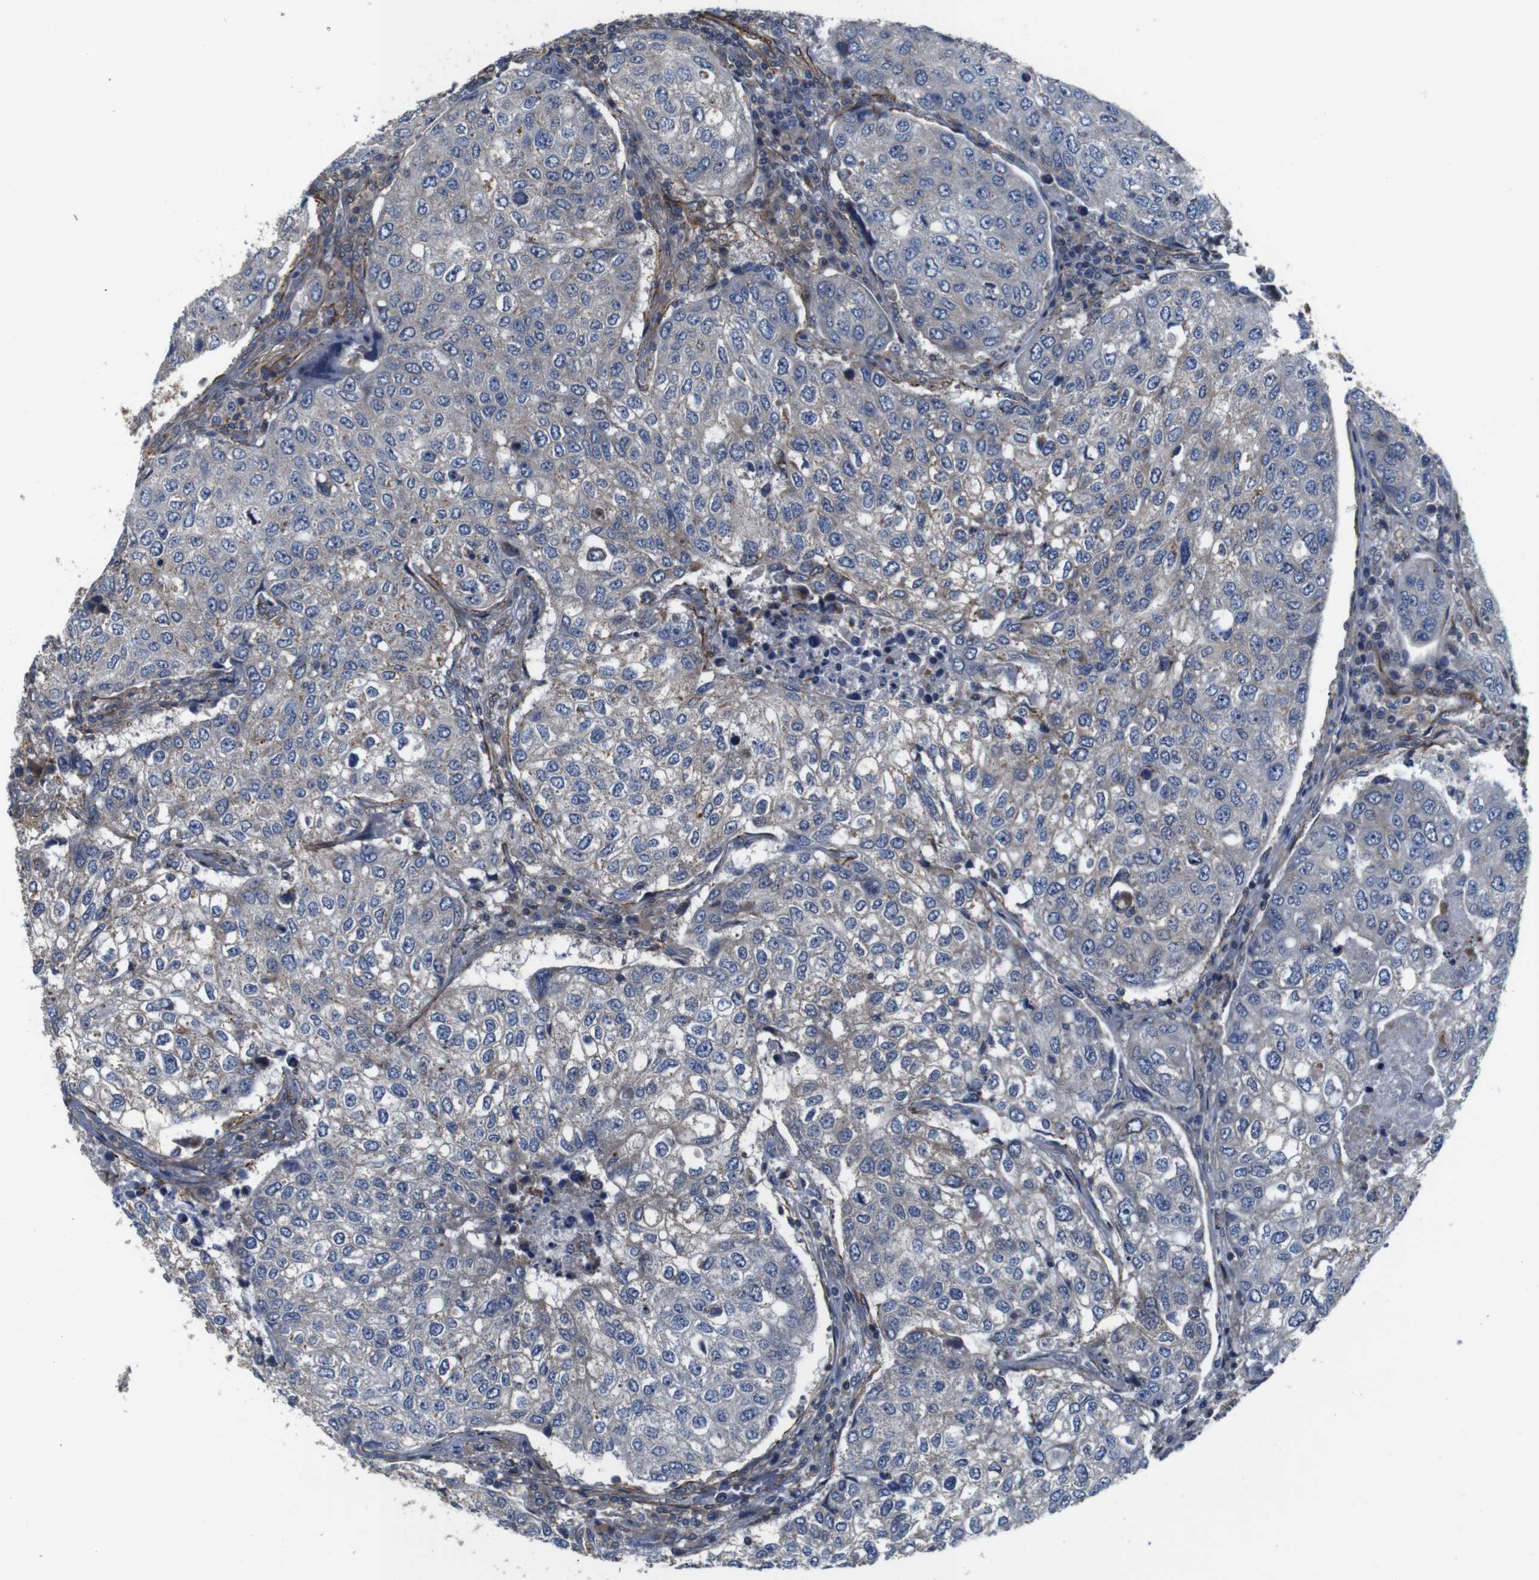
{"staining": {"intensity": "weak", "quantity": "<25%", "location": "cytoplasmic/membranous"}, "tissue": "urothelial cancer", "cell_type": "Tumor cells", "image_type": "cancer", "snomed": [{"axis": "morphology", "description": "Urothelial carcinoma, High grade"}, {"axis": "topography", "description": "Lymph node"}, {"axis": "topography", "description": "Urinary bladder"}], "caption": "DAB immunohistochemical staining of urothelial carcinoma (high-grade) displays no significant staining in tumor cells. (DAB IHC with hematoxylin counter stain).", "gene": "GGT7", "patient": {"sex": "male", "age": 51}}